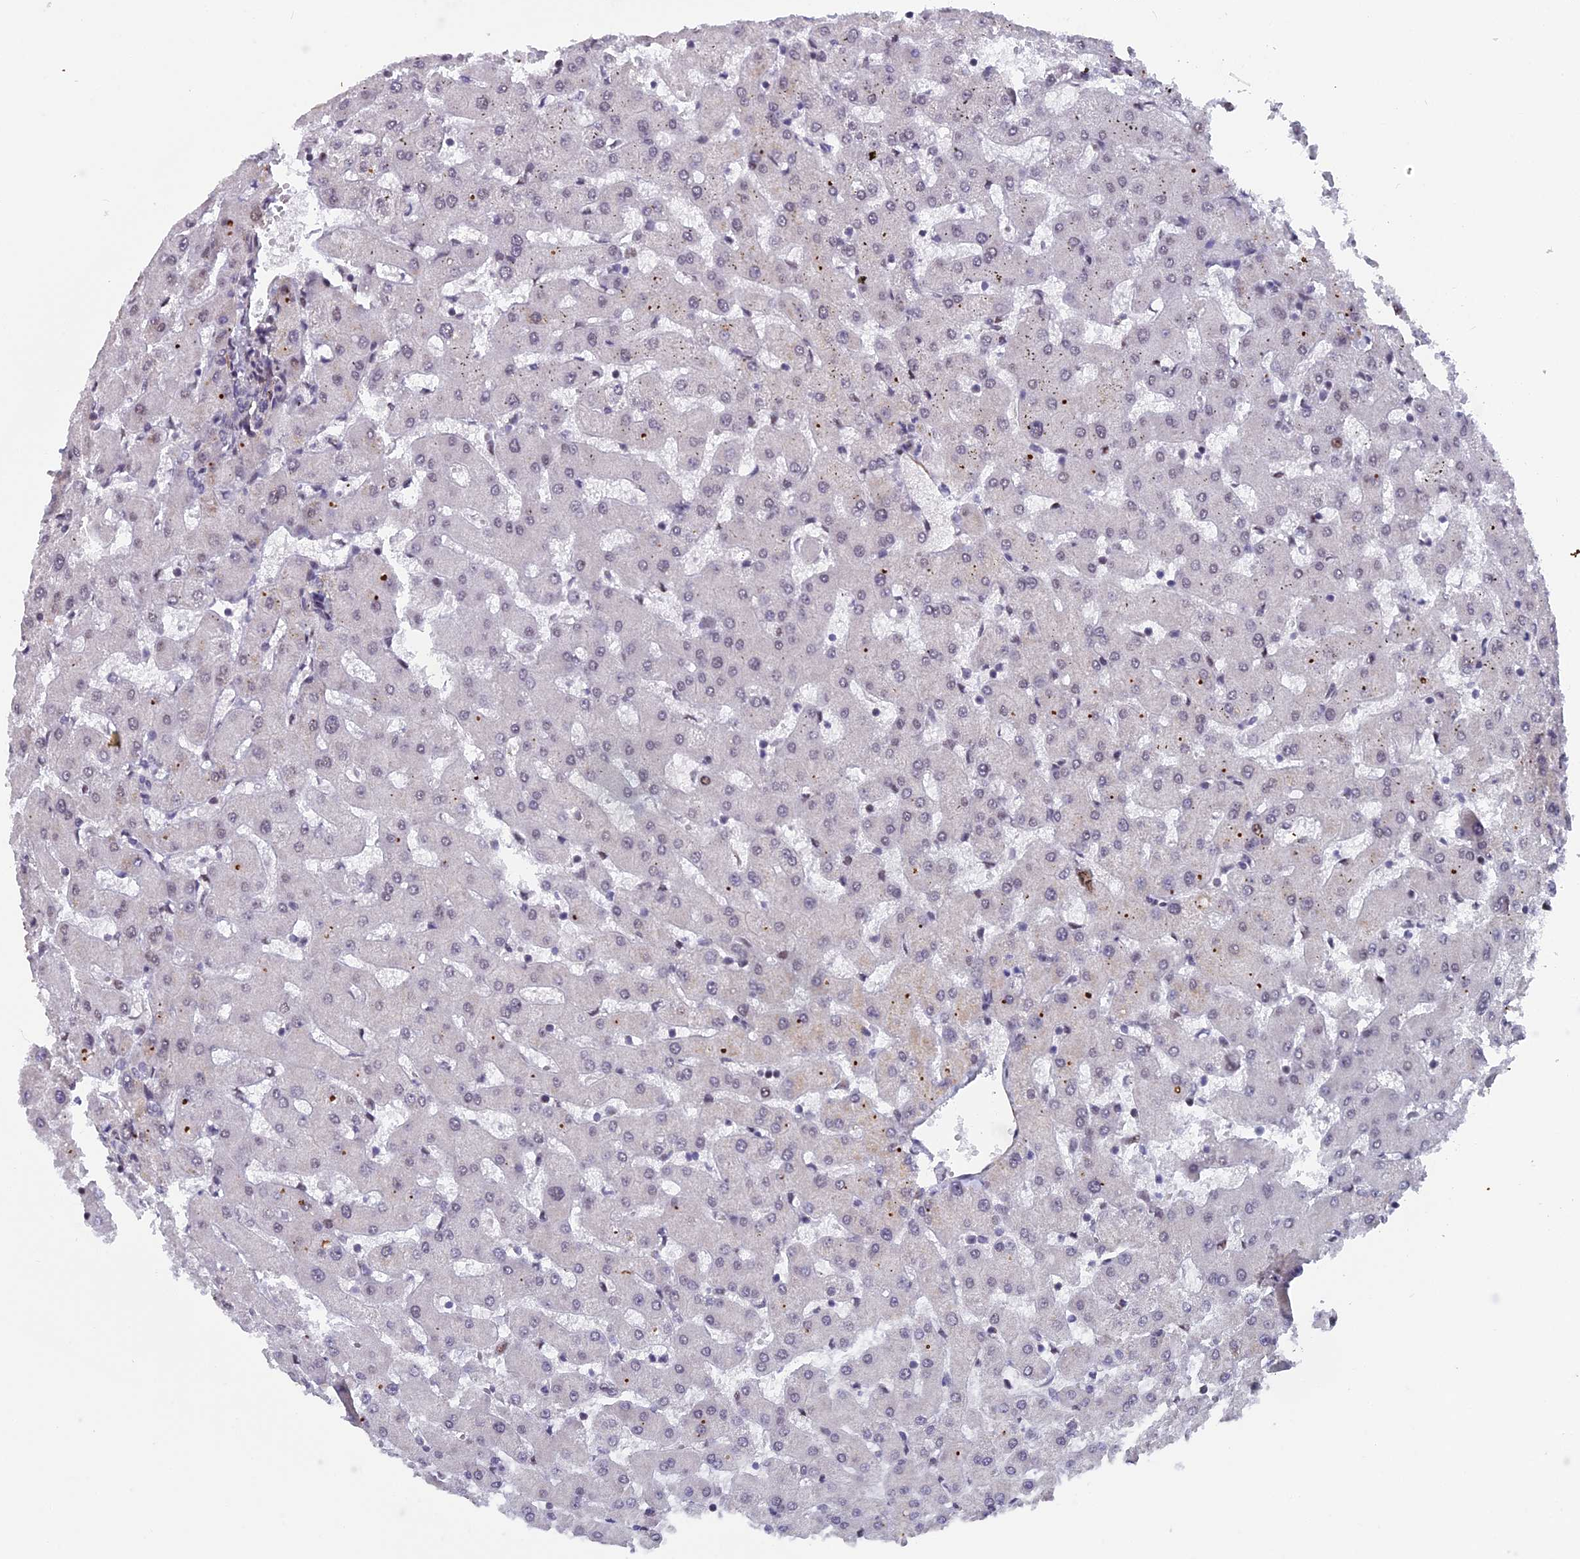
{"staining": {"intensity": "negative", "quantity": "none", "location": "none"}, "tissue": "liver", "cell_type": "Cholangiocytes", "image_type": "normal", "snomed": [{"axis": "morphology", "description": "Normal tissue, NOS"}, {"axis": "topography", "description": "Liver"}], "caption": "Cholangiocytes show no significant staining in normal liver.", "gene": "XKR9", "patient": {"sex": "female", "age": 63}}